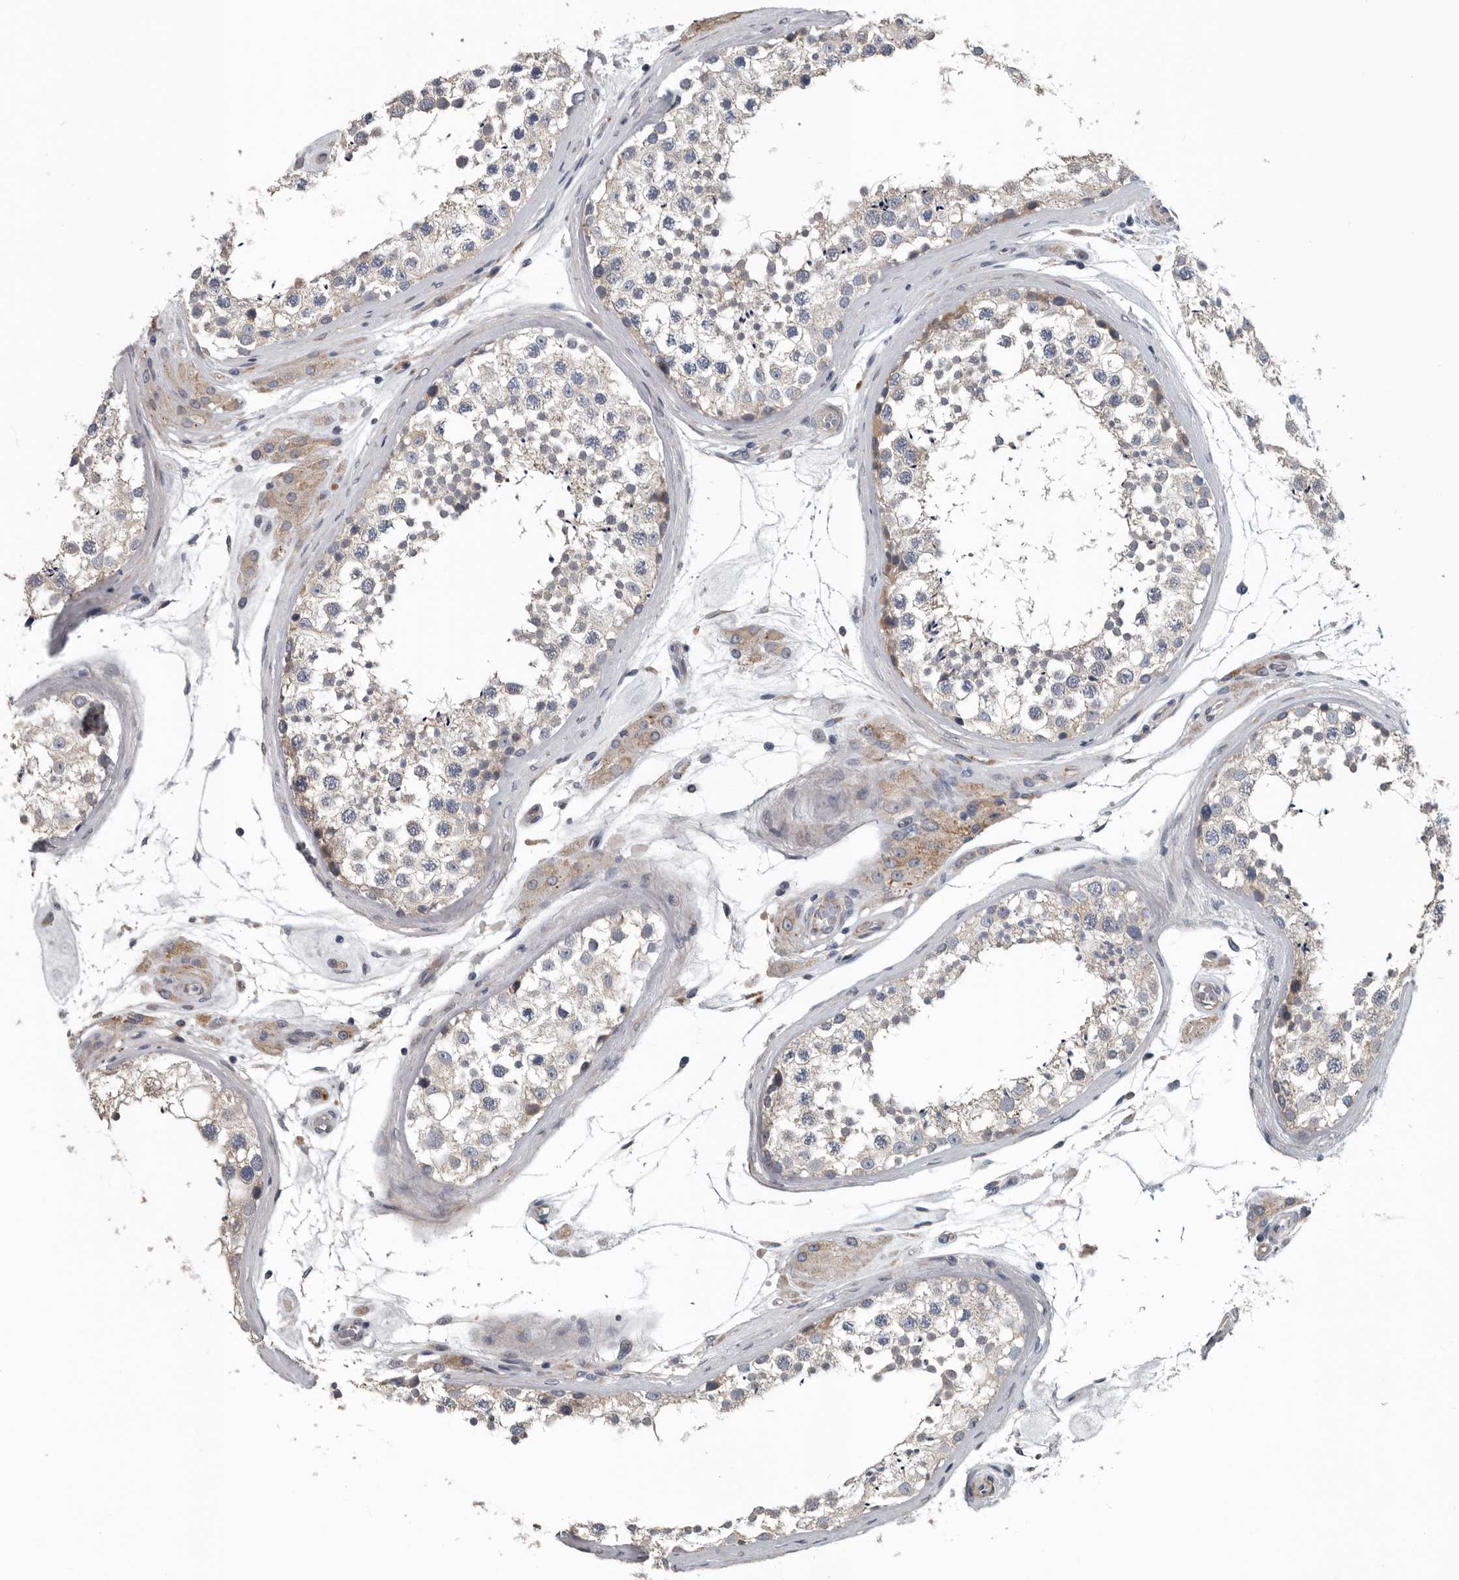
{"staining": {"intensity": "weak", "quantity": "<25%", "location": "cytoplasmic/membranous"}, "tissue": "testis", "cell_type": "Cells in seminiferous ducts", "image_type": "normal", "snomed": [{"axis": "morphology", "description": "Normal tissue, NOS"}, {"axis": "topography", "description": "Testis"}], "caption": "Immunohistochemical staining of unremarkable human testis displays no significant expression in cells in seminiferous ducts.", "gene": "DPY19L4", "patient": {"sex": "male", "age": 46}}